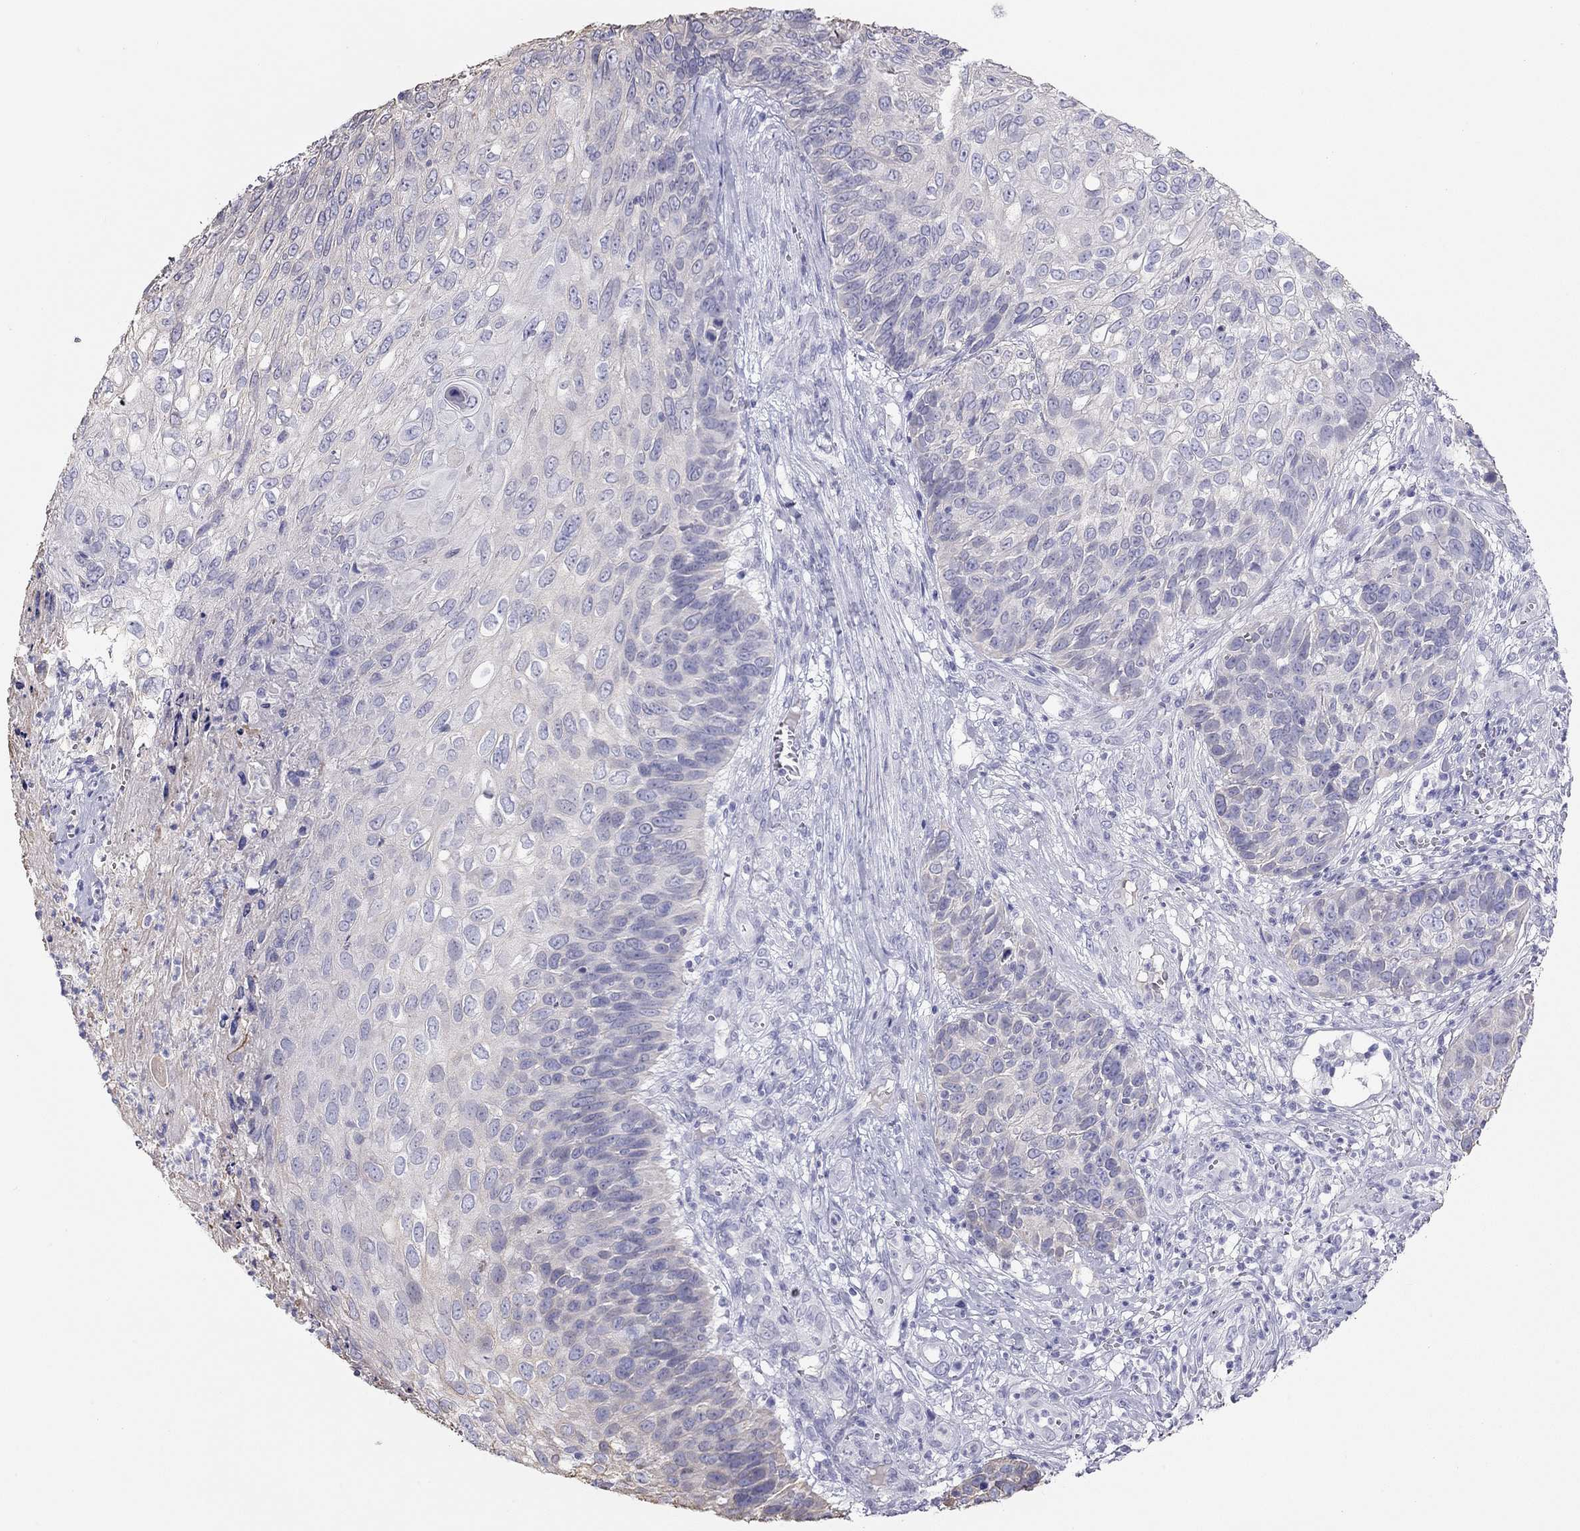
{"staining": {"intensity": "negative", "quantity": "none", "location": "none"}, "tissue": "skin cancer", "cell_type": "Tumor cells", "image_type": "cancer", "snomed": [{"axis": "morphology", "description": "Squamous cell carcinoma, NOS"}, {"axis": "topography", "description": "Skin"}], "caption": "Immunohistochemistry (IHC) of skin cancer (squamous cell carcinoma) reveals no staining in tumor cells. Brightfield microscopy of IHC stained with DAB (3,3'-diaminobenzidine) (brown) and hematoxylin (blue), captured at high magnification.", "gene": "KCNV2", "patient": {"sex": "male", "age": 92}}